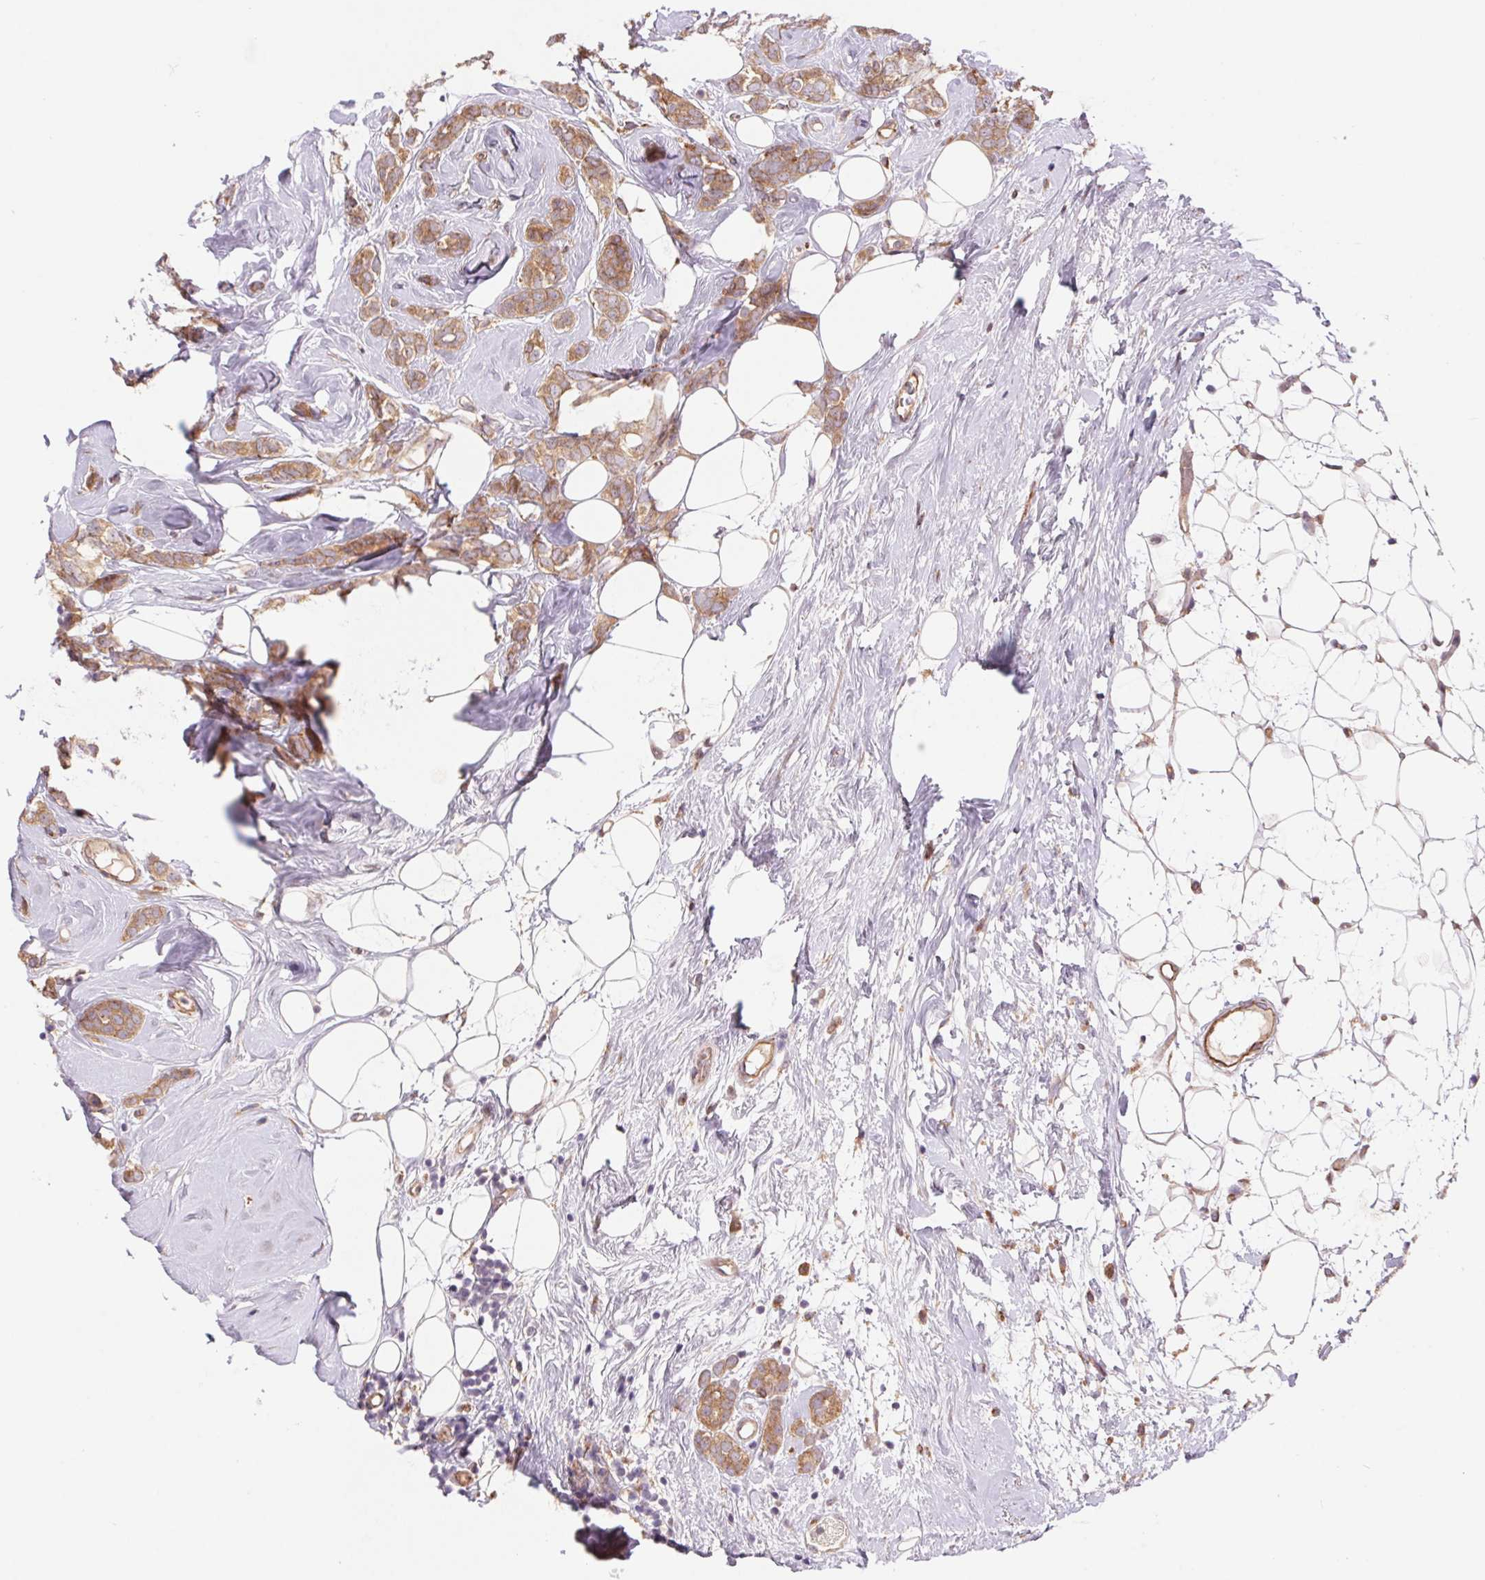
{"staining": {"intensity": "moderate", "quantity": ">75%", "location": "cytoplasmic/membranous"}, "tissue": "breast cancer", "cell_type": "Tumor cells", "image_type": "cancer", "snomed": [{"axis": "morphology", "description": "Lobular carcinoma"}, {"axis": "topography", "description": "Breast"}], "caption": "Protein analysis of breast lobular carcinoma tissue displays moderate cytoplasmic/membranous staining in approximately >75% of tumor cells.", "gene": "KLHL20", "patient": {"sex": "female", "age": 49}}